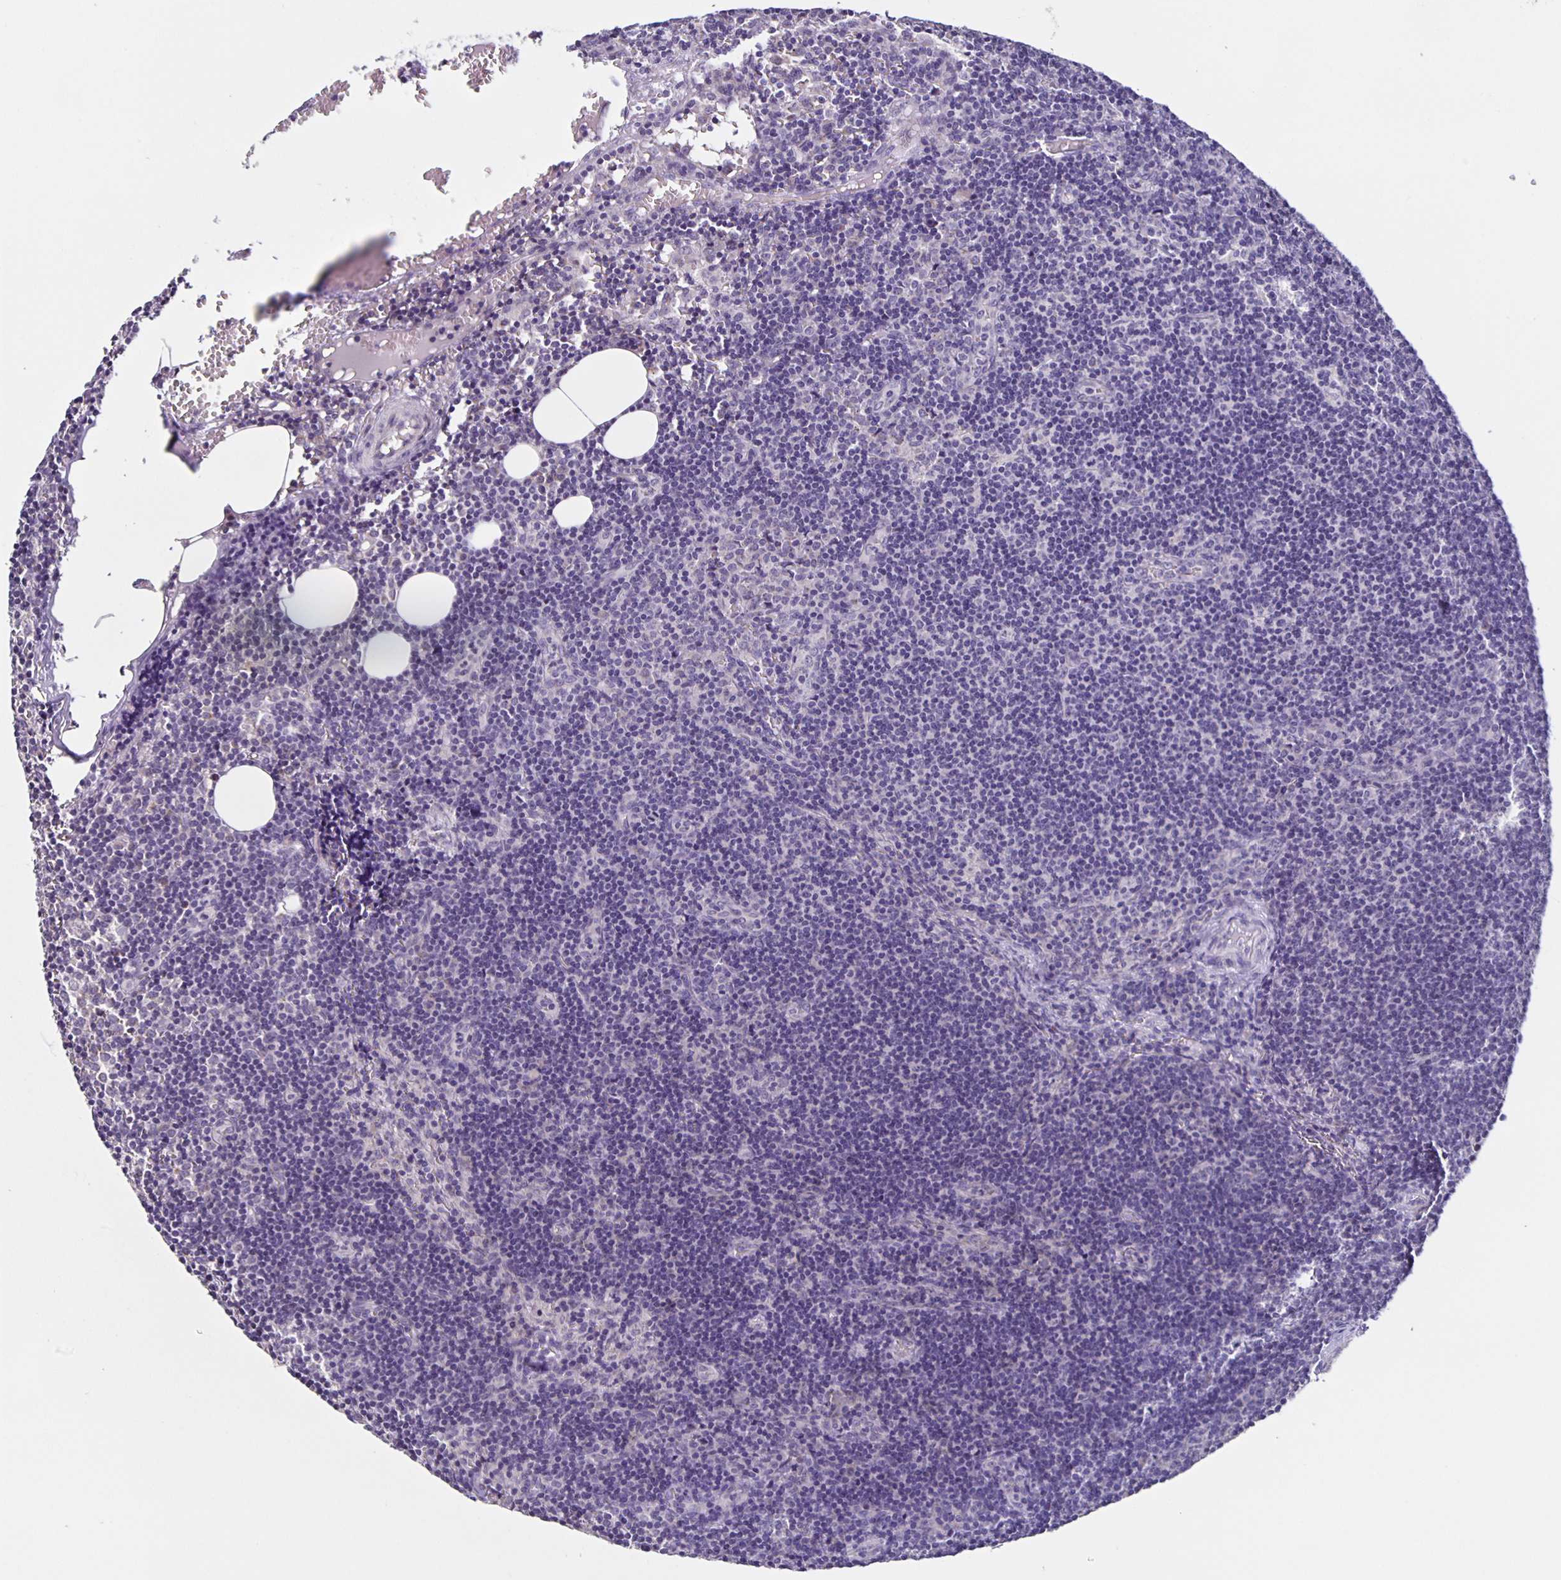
{"staining": {"intensity": "negative", "quantity": "none", "location": "none"}, "tissue": "lymph node", "cell_type": "Germinal center cells", "image_type": "normal", "snomed": [{"axis": "morphology", "description": "Normal tissue, NOS"}, {"axis": "topography", "description": "Lymph node"}], "caption": "The micrograph demonstrates no staining of germinal center cells in unremarkable lymph node.", "gene": "SLC12A3", "patient": {"sex": "female", "age": 41}}